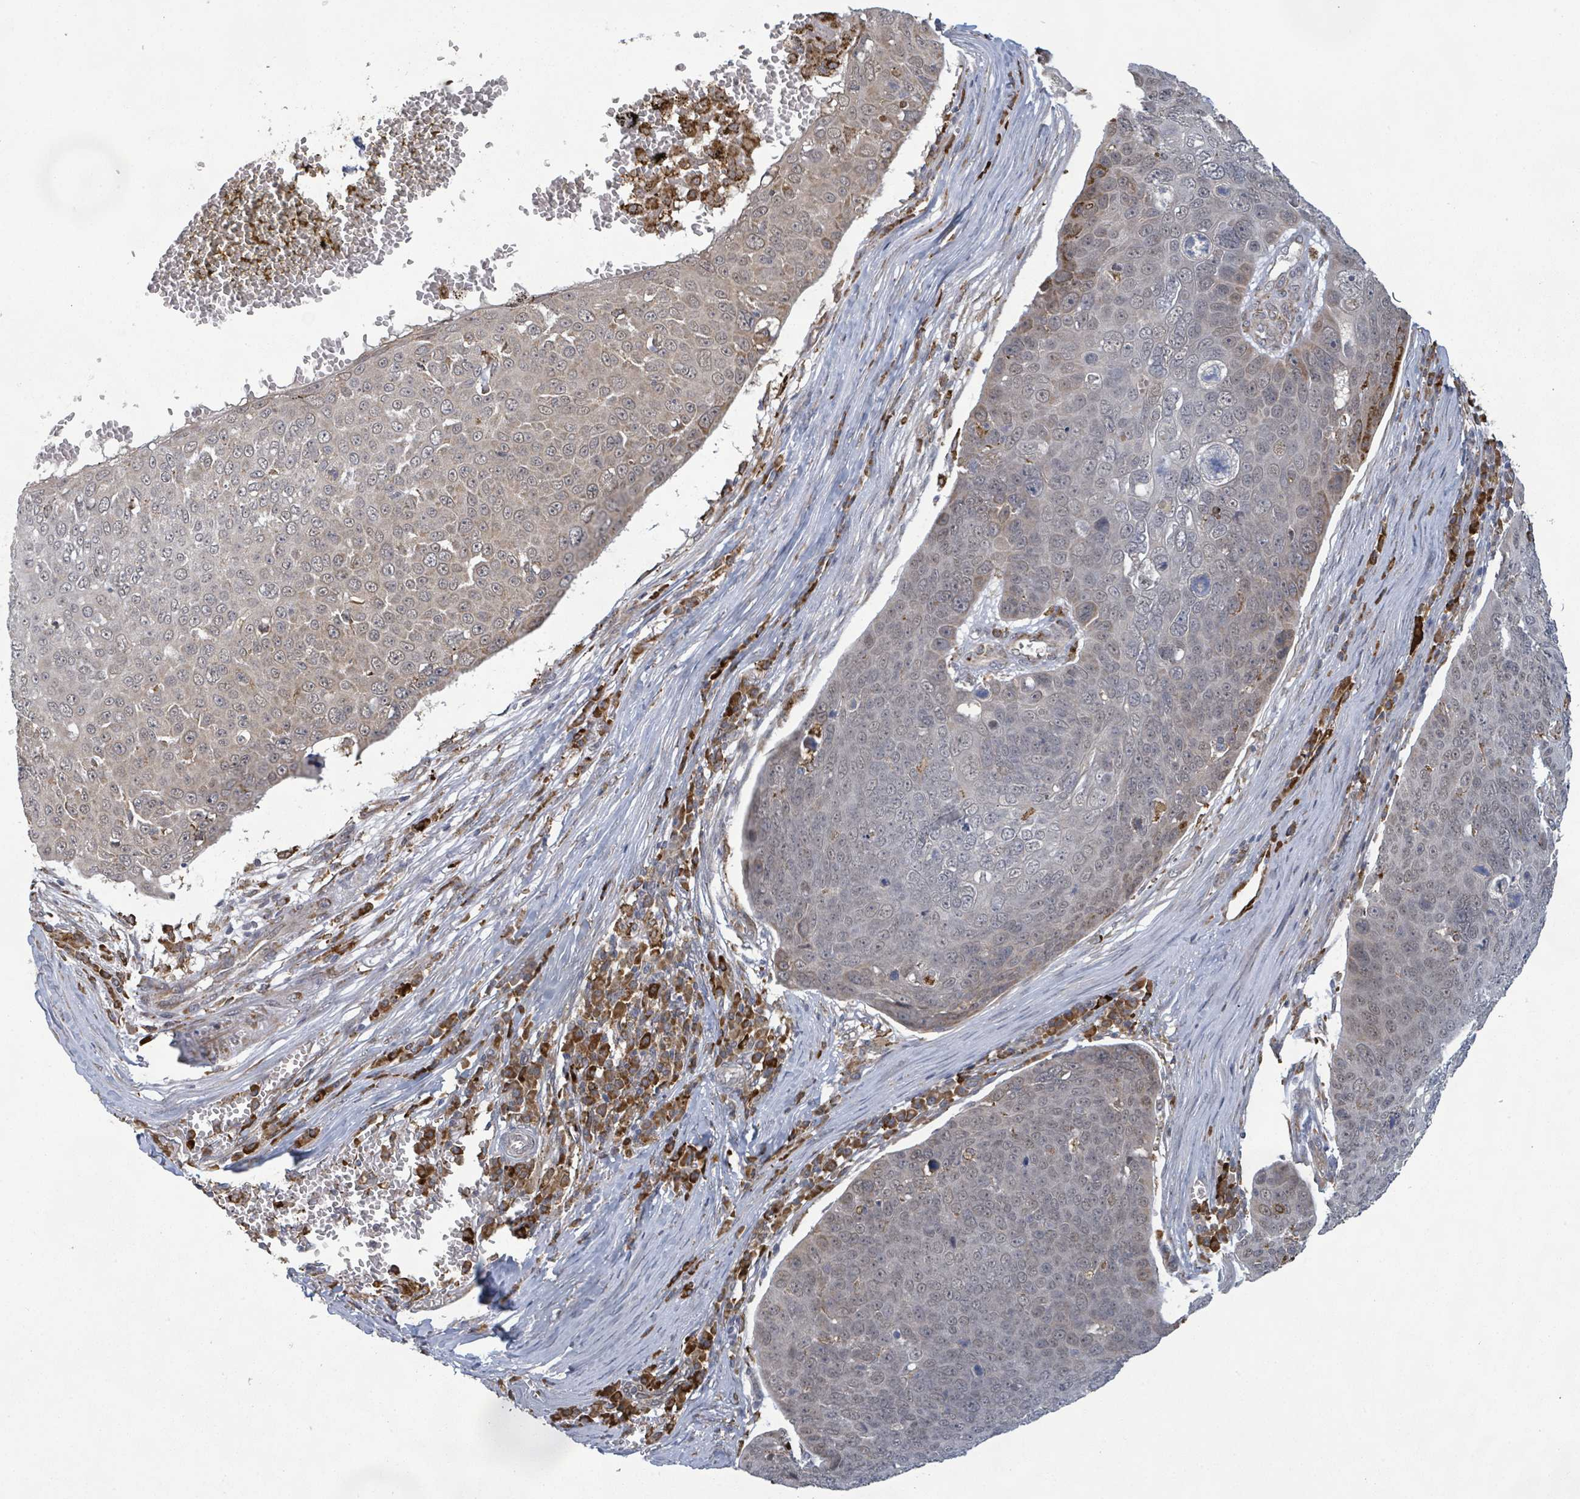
{"staining": {"intensity": "weak", "quantity": "<25%", "location": "nuclear"}, "tissue": "skin cancer", "cell_type": "Tumor cells", "image_type": "cancer", "snomed": [{"axis": "morphology", "description": "Squamous cell carcinoma, NOS"}, {"axis": "topography", "description": "Skin"}], "caption": "Tumor cells show no significant protein positivity in skin squamous cell carcinoma.", "gene": "SHROOM2", "patient": {"sex": "male", "age": 71}}